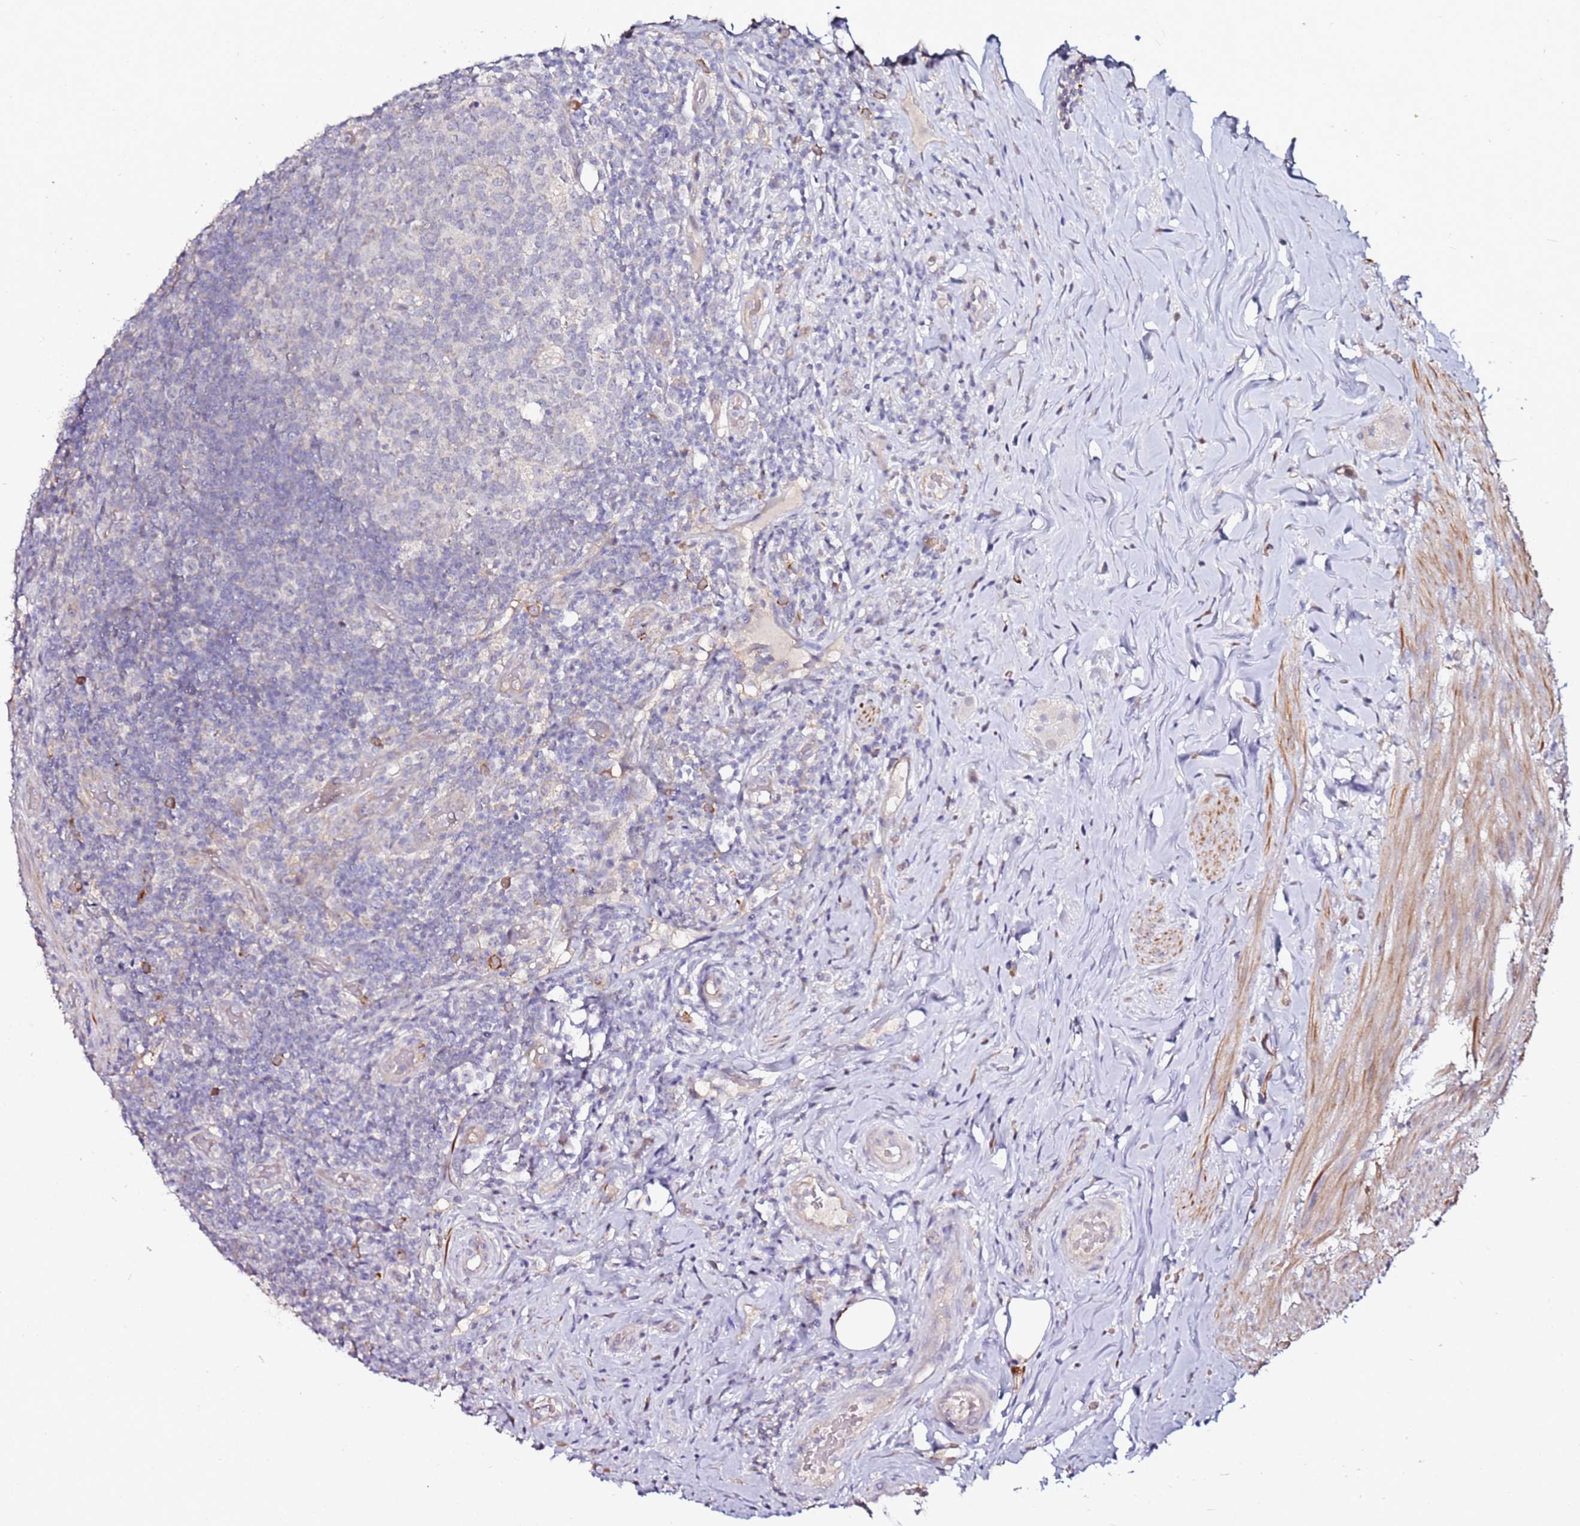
{"staining": {"intensity": "moderate", "quantity": "<25%", "location": "cytoplasmic/membranous"}, "tissue": "appendix", "cell_type": "Glandular cells", "image_type": "normal", "snomed": [{"axis": "morphology", "description": "Normal tissue, NOS"}, {"axis": "topography", "description": "Appendix"}], "caption": "A brown stain labels moderate cytoplasmic/membranous expression of a protein in glandular cells of normal human appendix. Immunohistochemistry stains the protein of interest in brown and the nuclei are stained blue.", "gene": "SRRM5", "patient": {"sex": "female", "age": 43}}